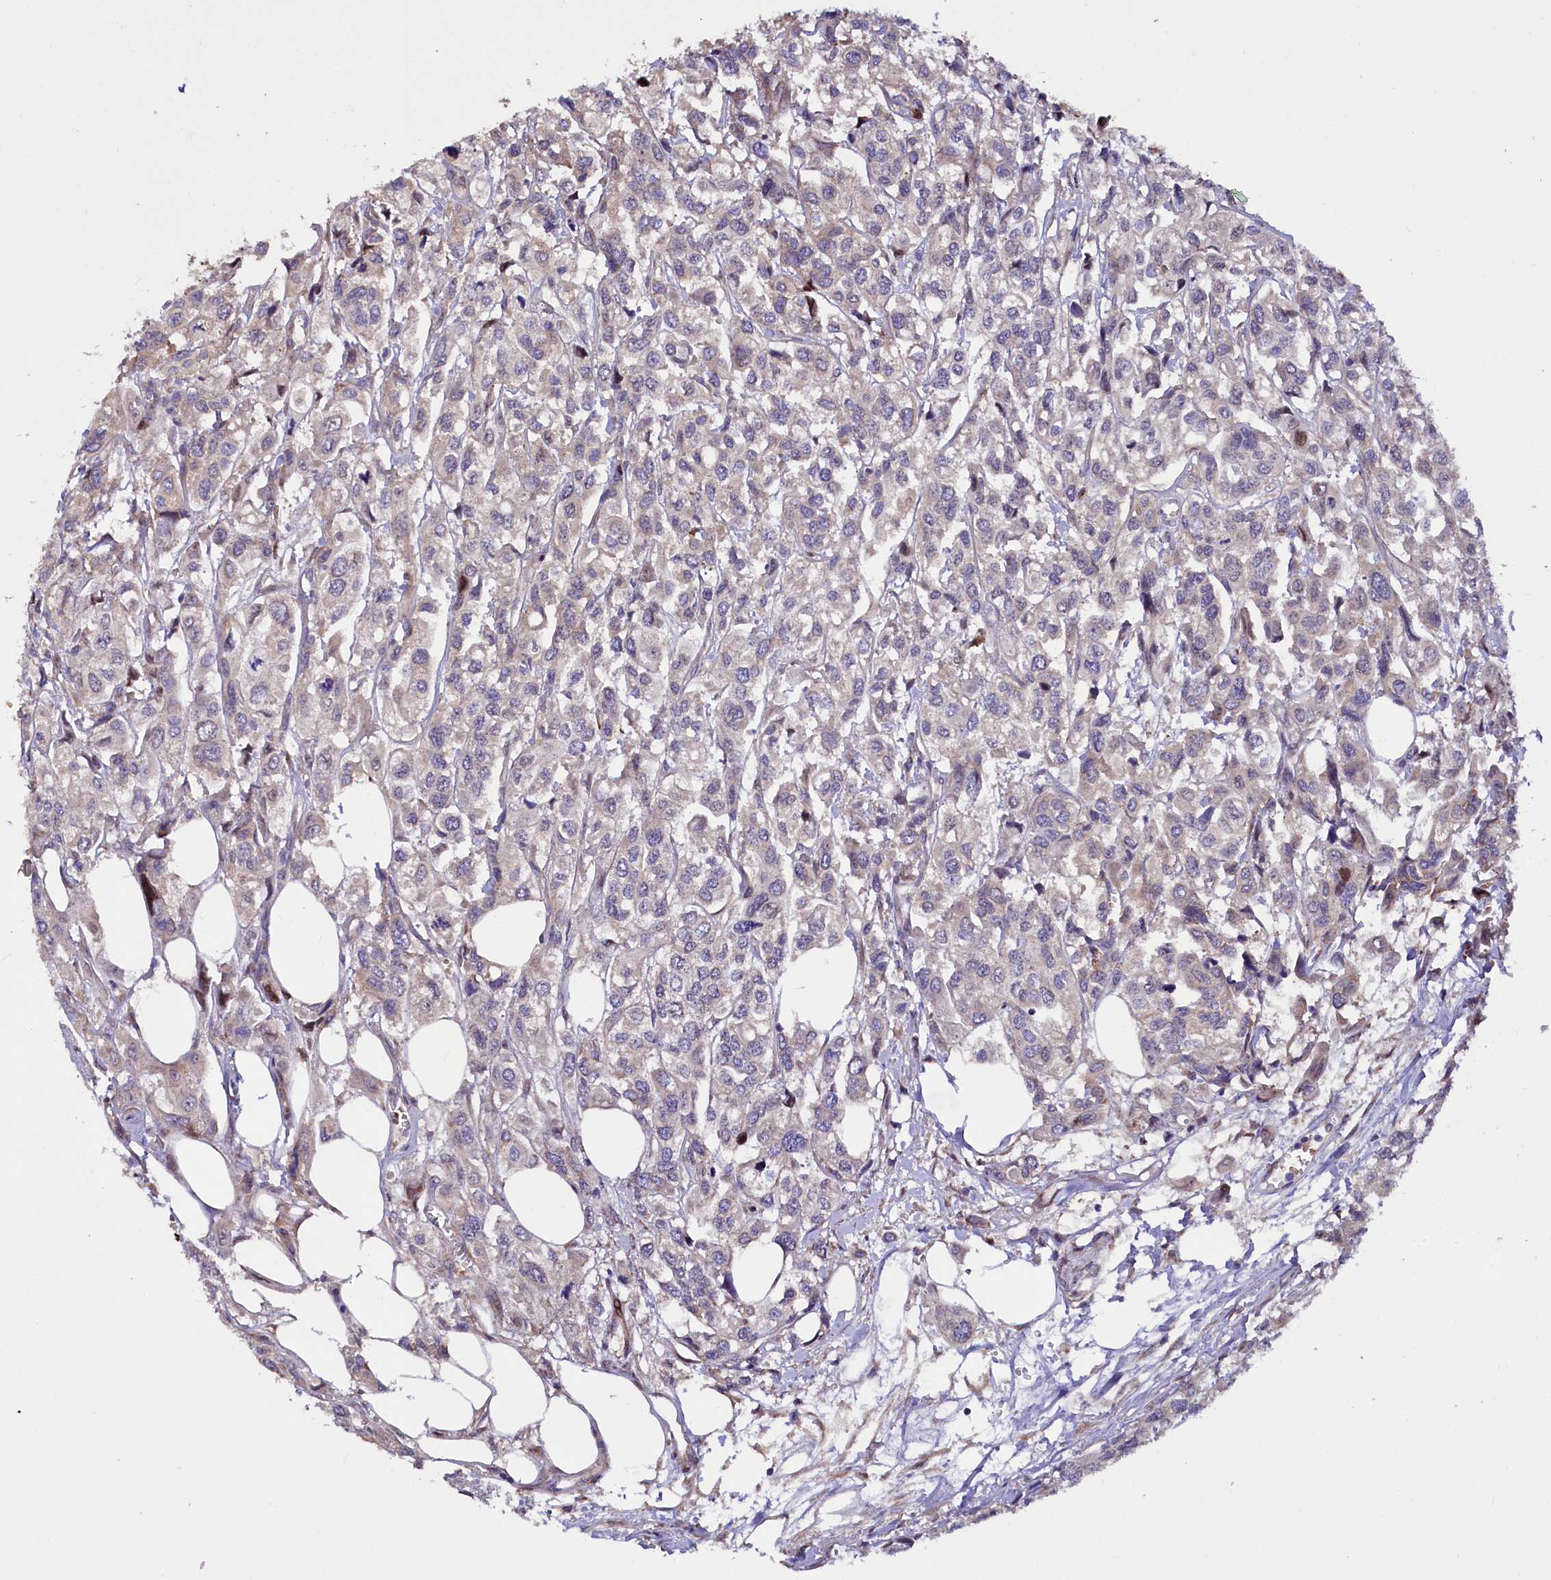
{"staining": {"intensity": "weak", "quantity": "<25%", "location": "cytoplasmic/membranous"}, "tissue": "urothelial cancer", "cell_type": "Tumor cells", "image_type": "cancer", "snomed": [{"axis": "morphology", "description": "Urothelial carcinoma, High grade"}, {"axis": "topography", "description": "Urinary bladder"}], "caption": "Urothelial carcinoma (high-grade) stained for a protein using immunohistochemistry (IHC) exhibits no positivity tumor cells.", "gene": "PDZRN3", "patient": {"sex": "male", "age": 67}}